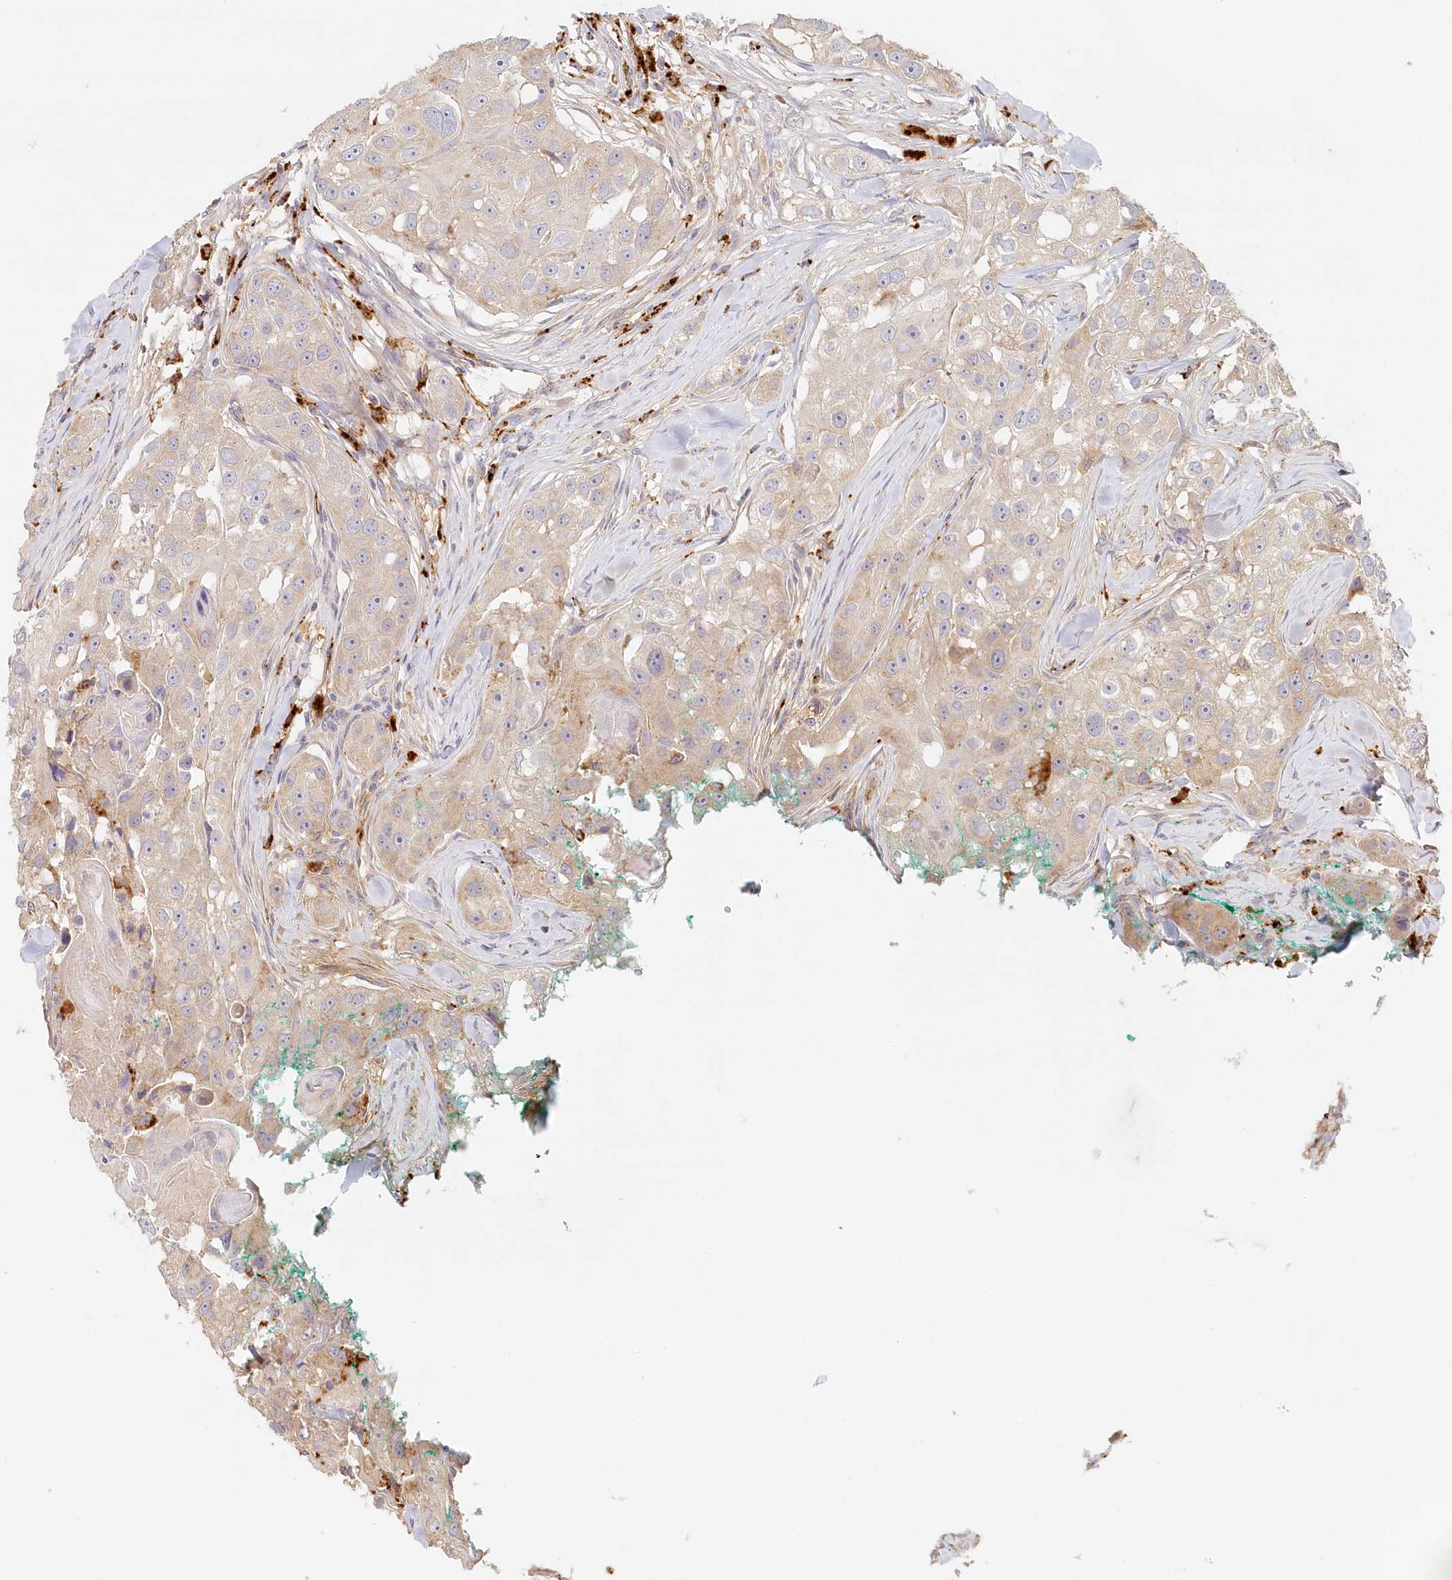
{"staining": {"intensity": "weak", "quantity": "<25%", "location": "cytoplasmic/membranous"}, "tissue": "head and neck cancer", "cell_type": "Tumor cells", "image_type": "cancer", "snomed": [{"axis": "morphology", "description": "Normal tissue, NOS"}, {"axis": "morphology", "description": "Squamous cell carcinoma, NOS"}, {"axis": "topography", "description": "Skeletal muscle"}, {"axis": "topography", "description": "Head-Neck"}], "caption": "Immunohistochemistry (IHC) of head and neck cancer (squamous cell carcinoma) reveals no staining in tumor cells.", "gene": "VSIG1", "patient": {"sex": "male", "age": 51}}